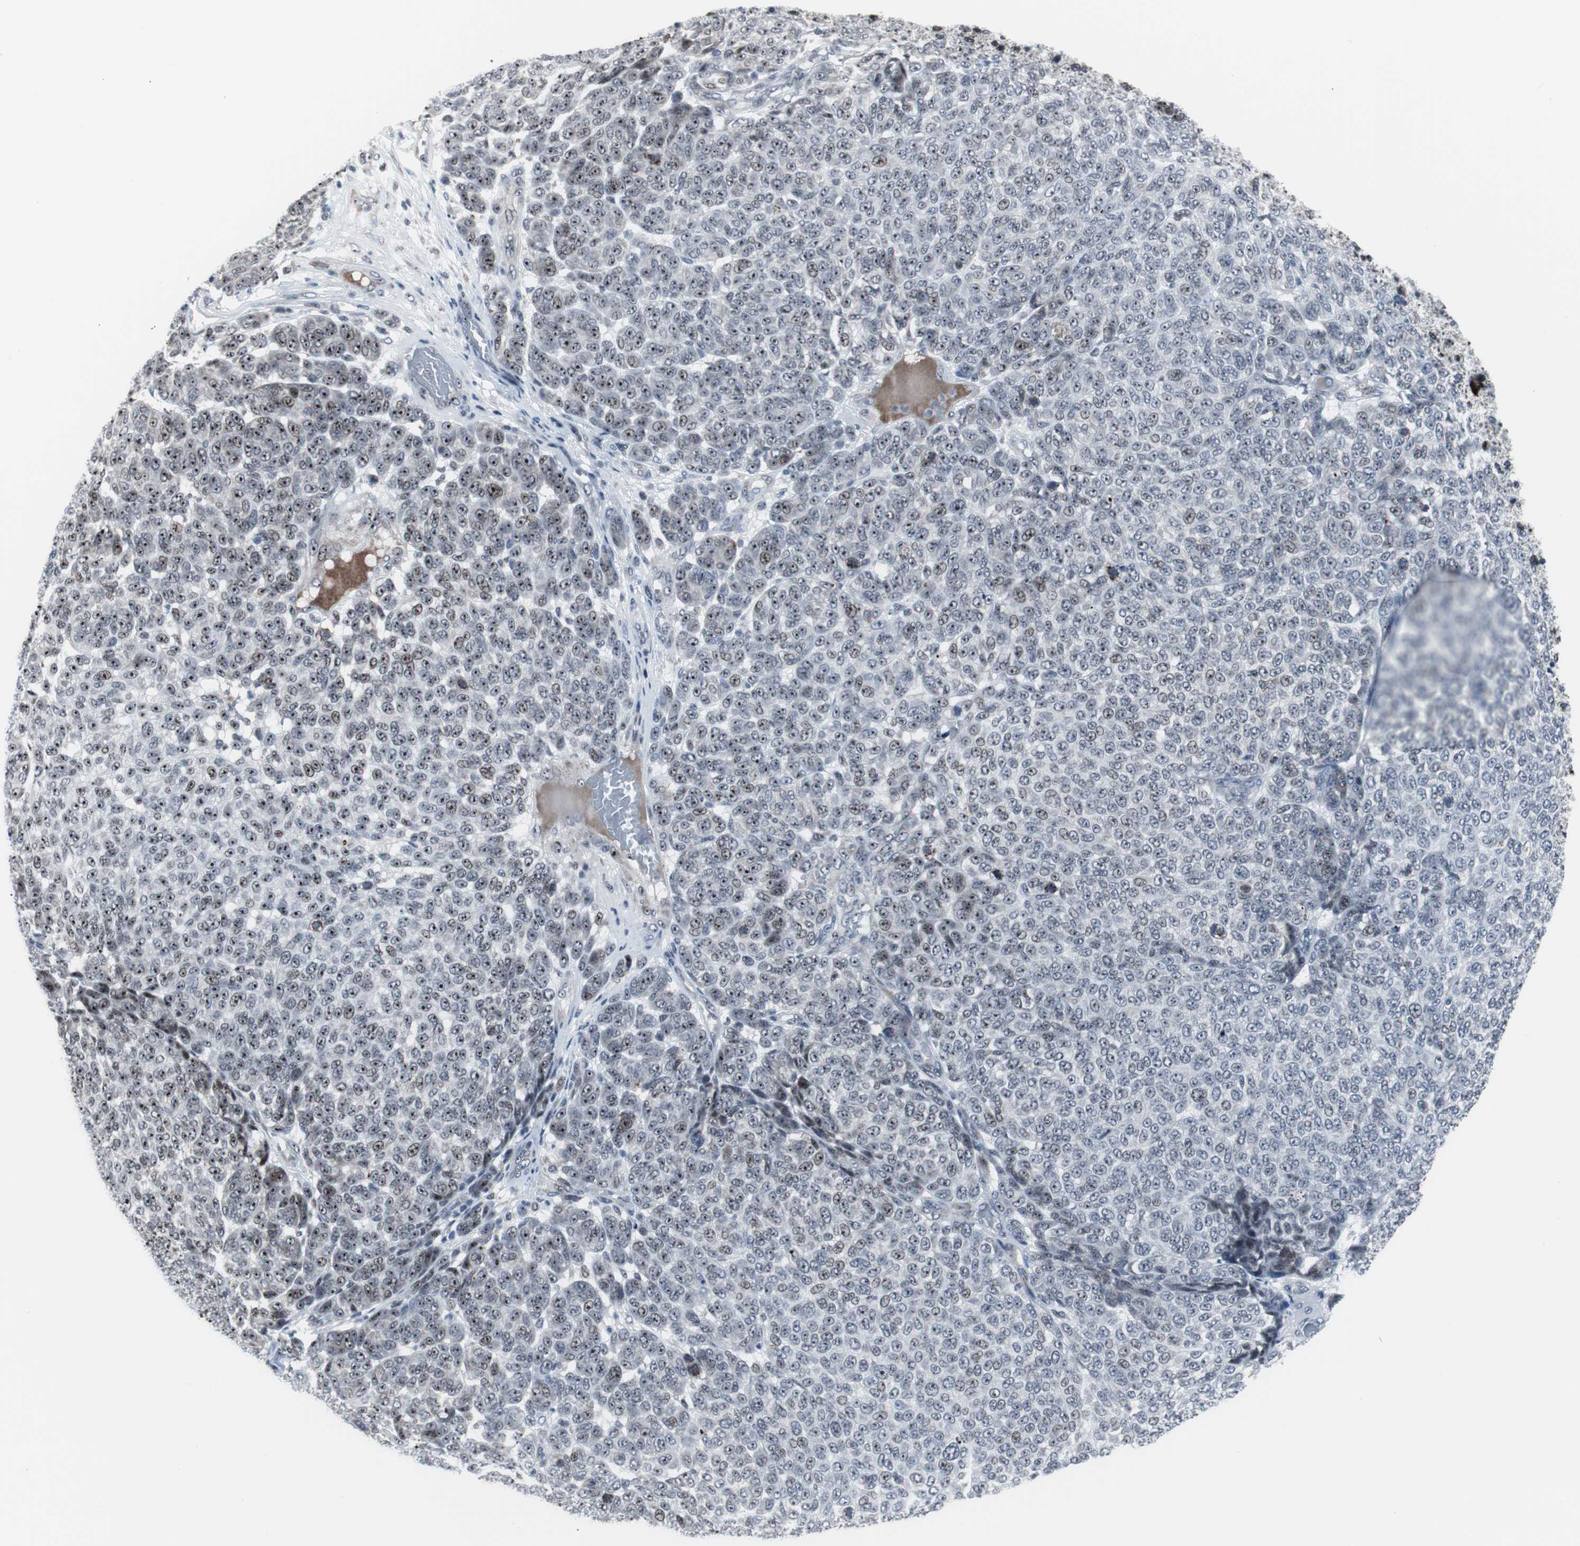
{"staining": {"intensity": "moderate", "quantity": "25%-75%", "location": "nuclear"}, "tissue": "melanoma", "cell_type": "Tumor cells", "image_type": "cancer", "snomed": [{"axis": "morphology", "description": "Malignant melanoma, NOS"}, {"axis": "topography", "description": "Skin"}], "caption": "Immunohistochemistry (DAB (3,3'-diaminobenzidine)) staining of human malignant melanoma demonstrates moderate nuclear protein expression in about 25%-75% of tumor cells. The protein of interest is shown in brown color, while the nuclei are stained blue.", "gene": "DOK1", "patient": {"sex": "male", "age": 59}}